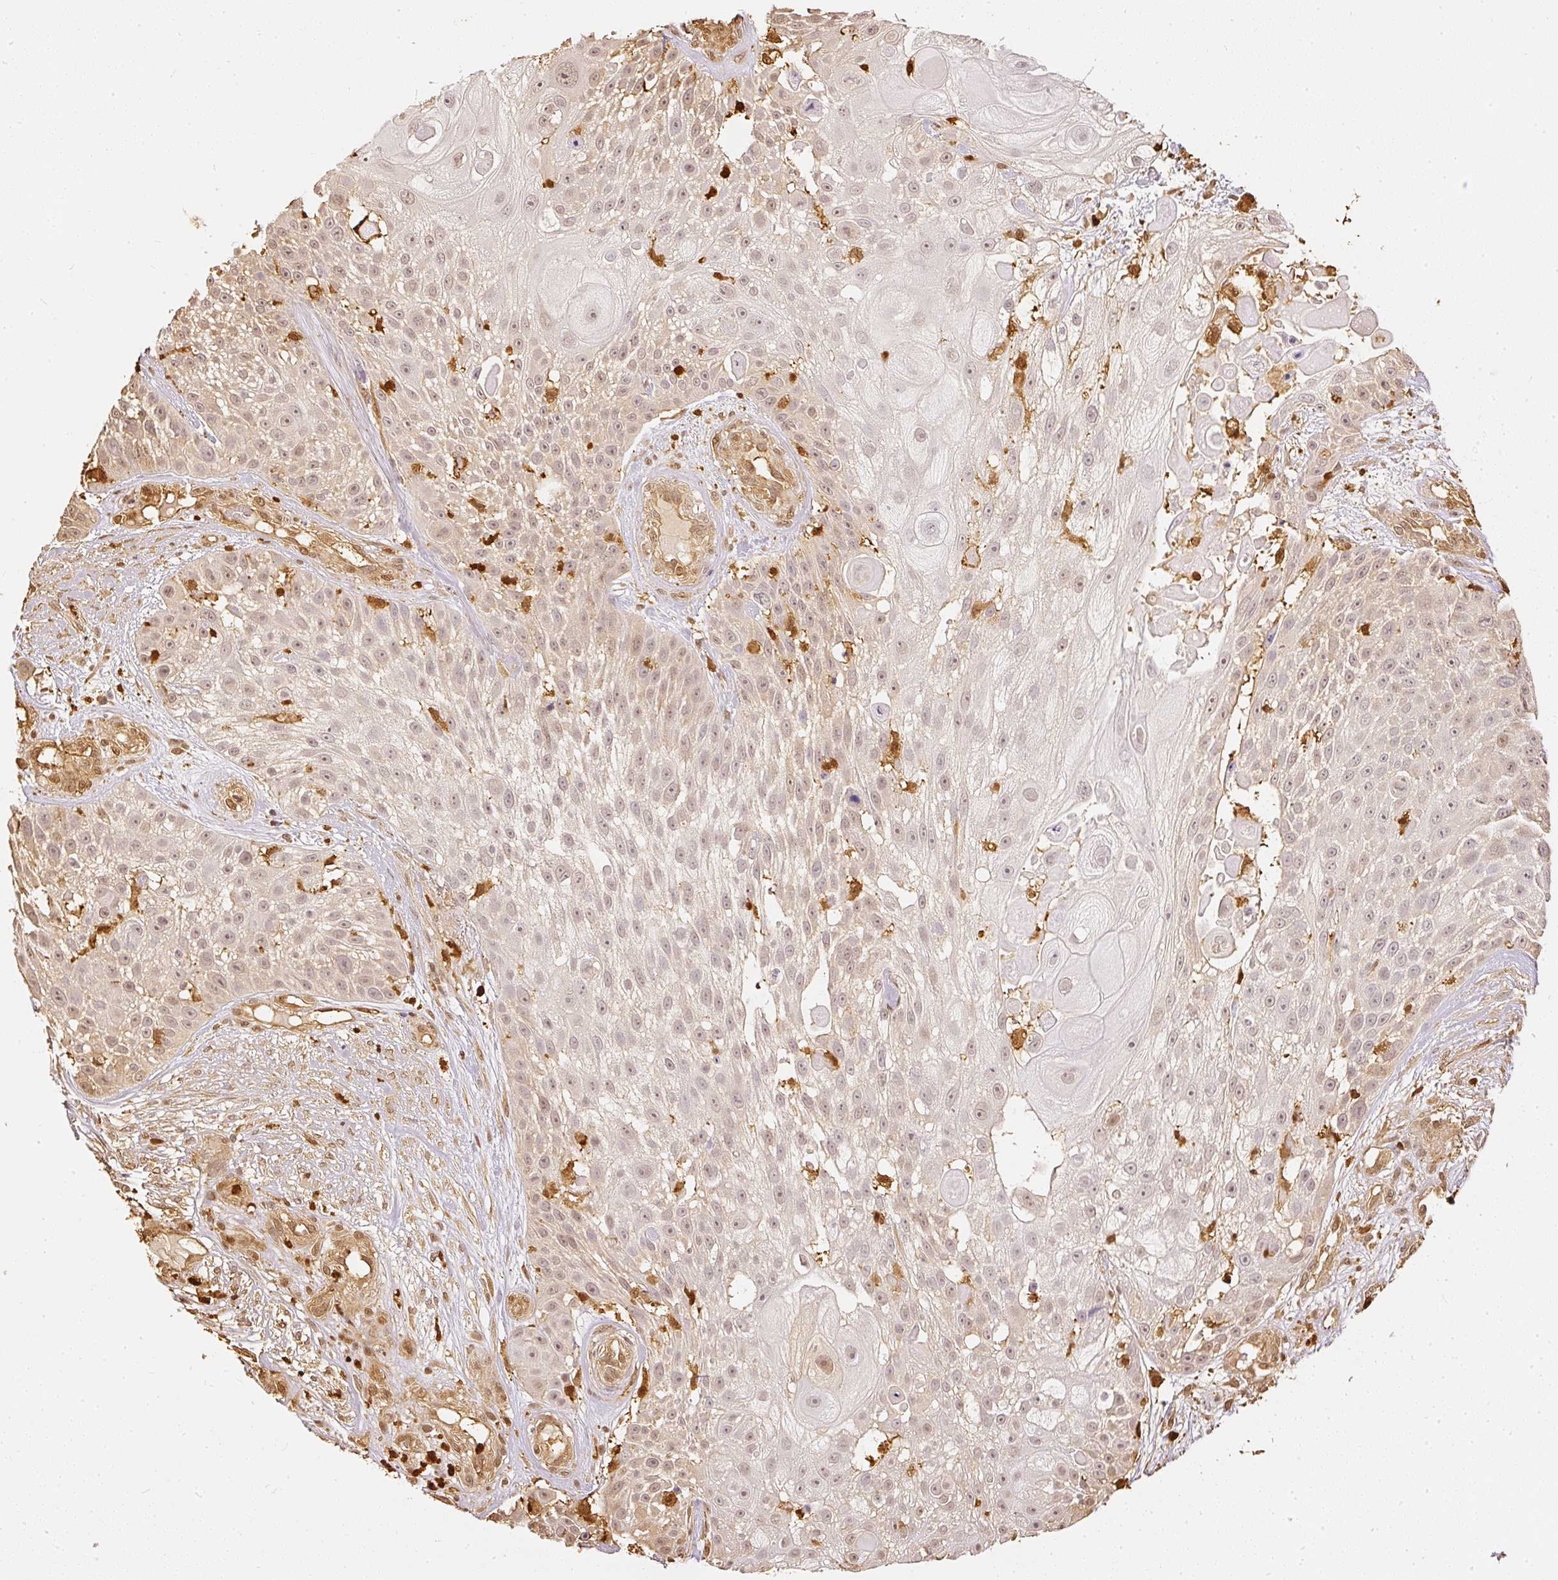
{"staining": {"intensity": "weak", "quantity": "<25%", "location": "nuclear"}, "tissue": "skin cancer", "cell_type": "Tumor cells", "image_type": "cancer", "snomed": [{"axis": "morphology", "description": "Squamous cell carcinoma, NOS"}, {"axis": "topography", "description": "Skin"}], "caption": "High magnification brightfield microscopy of skin cancer (squamous cell carcinoma) stained with DAB (brown) and counterstained with hematoxylin (blue): tumor cells show no significant expression.", "gene": "PFN1", "patient": {"sex": "female", "age": 86}}